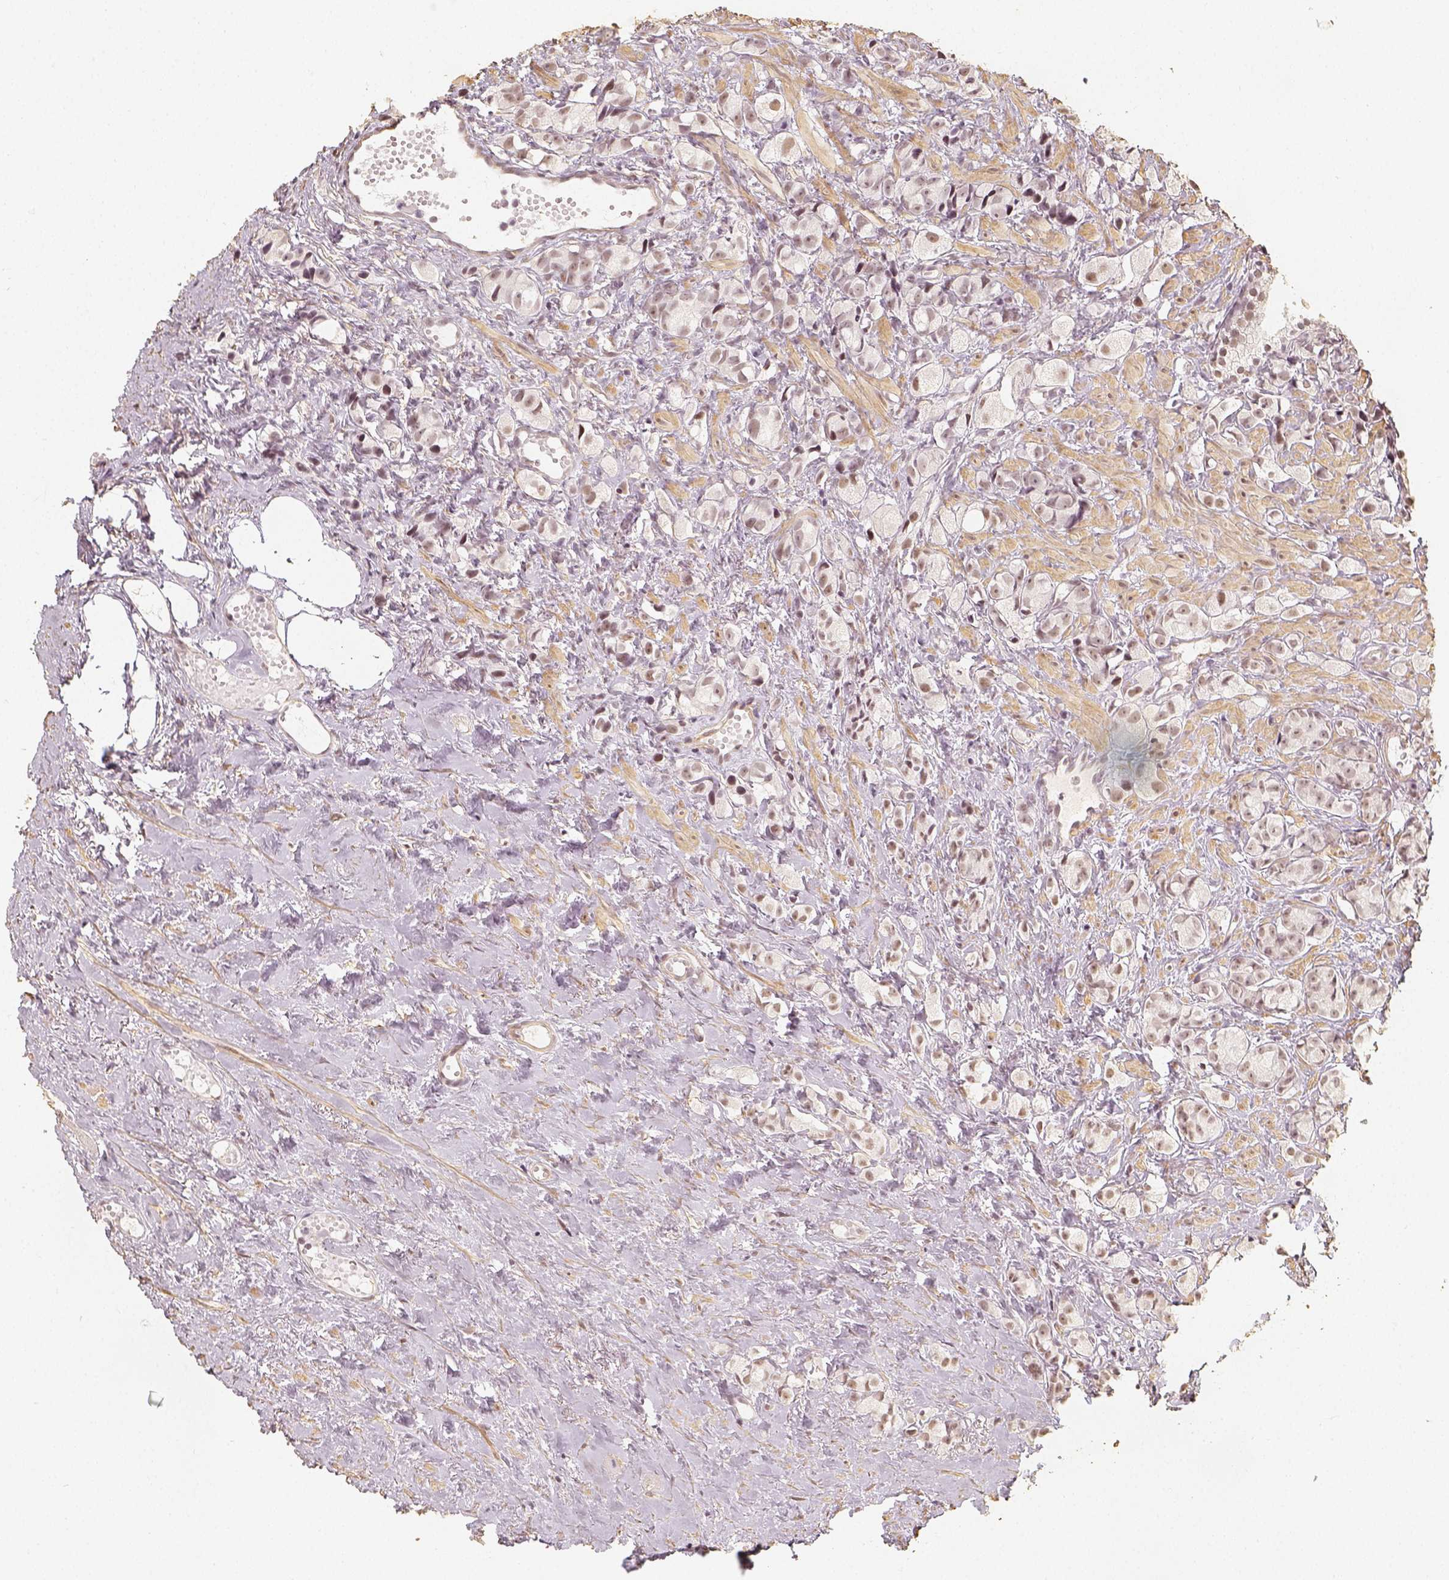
{"staining": {"intensity": "weak", "quantity": ">75%", "location": "nuclear"}, "tissue": "prostate cancer", "cell_type": "Tumor cells", "image_type": "cancer", "snomed": [{"axis": "morphology", "description": "Adenocarcinoma, High grade"}, {"axis": "topography", "description": "Prostate"}], "caption": "This micrograph shows prostate cancer (high-grade adenocarcinoma) stained with immunohistochemistry (IHC) to label a protein in brown. The nuclear of tumor cells show weak positivity for the protein. Nuclei are counter-stained blue.", "gene": "HDAC1", "patient": {"sex": "male", "age": 81}}